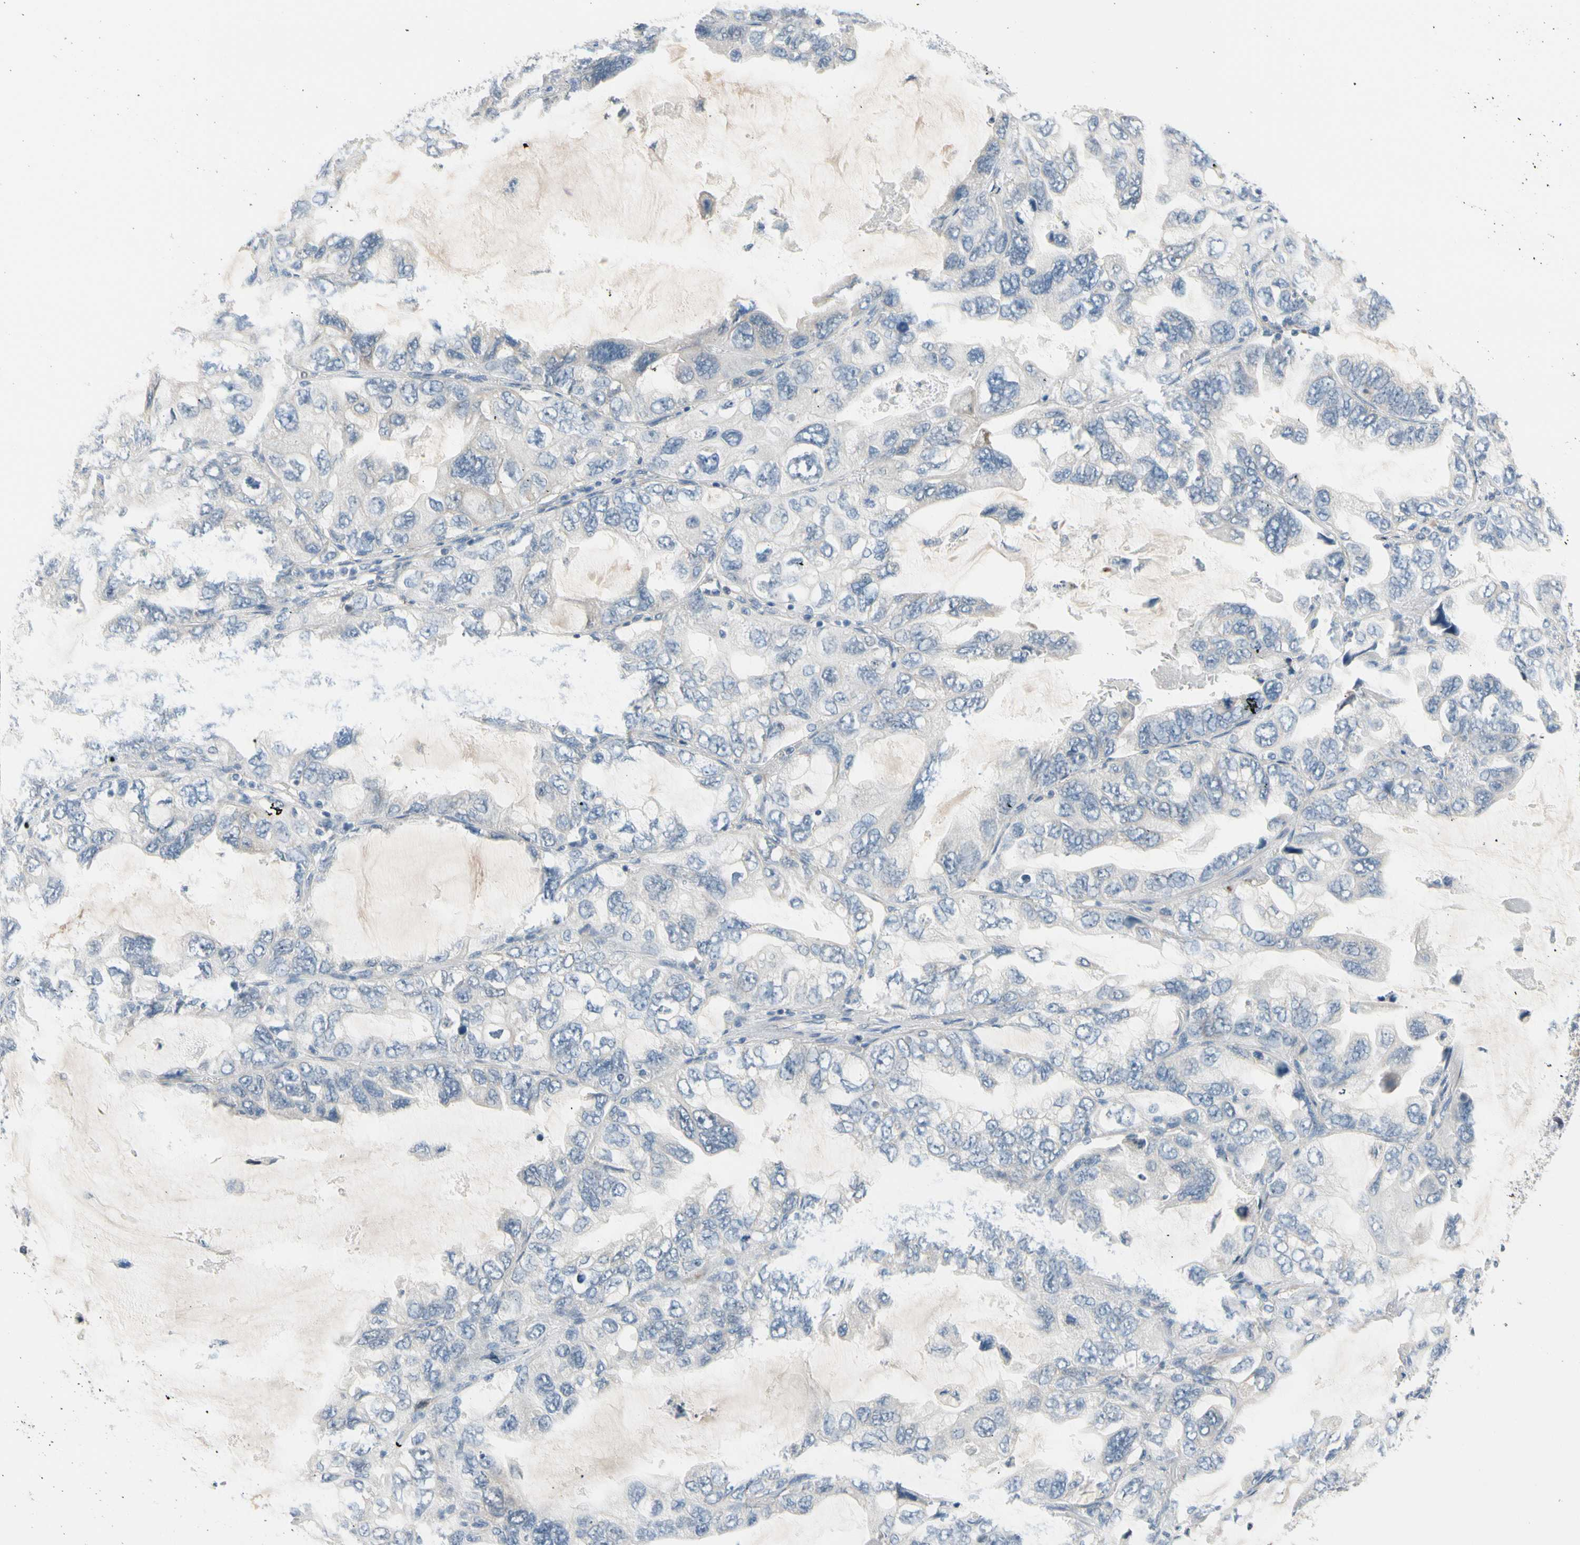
{"staining": {"intensity": "negative", "quantity": "none", "location": "none"}, "tissue": "lung cancer", "cell_type": "Tumor cells", "image_type": "cancer", "snomed": [{"axis": "morphology", "description": "Squamous cell carcinoma, NOS"}, {"axis": "topography", "description": "Lung"}], "caption": "Immunohistochemistry micrograph of lung cancer stained for a protein (brown), which displays no positivity in tumor cells. (Immunohistochemistry, brightfield microscopy, high magnification).", "gene": "PIP5K1B", "patient": {"sex": "female", "age": 73}}